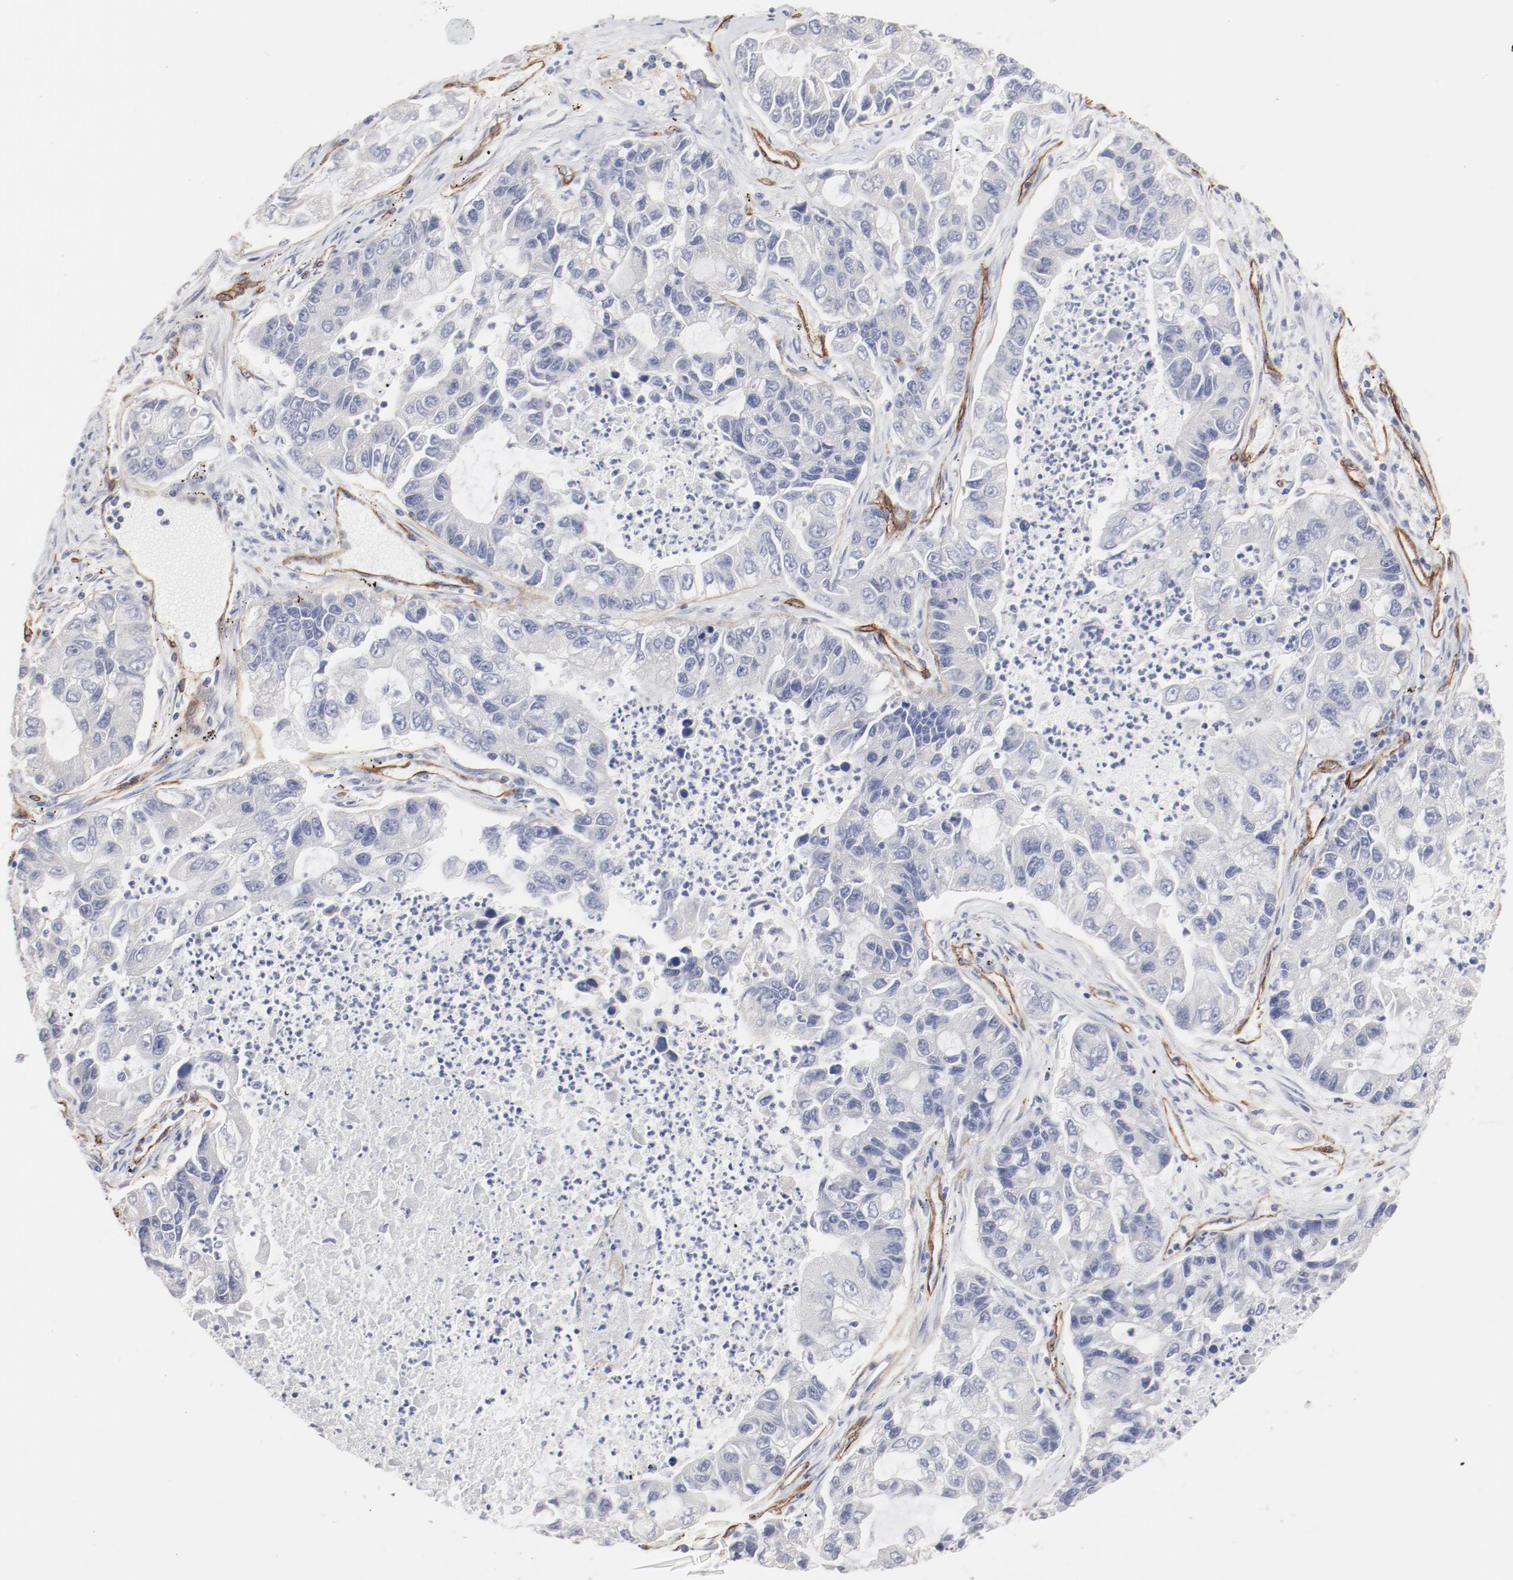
{"staining": {"intensity": "negative", "quantity": "none", "location": "none"}, "tissue": "lung cancer", "cell_type": "Tumor cells", "image_type": "cancer", "snomed": [{"axis": "morphology", "description": "Adenocarcinoma, NOS"}, {"axis": "topography", "description": "Lung"}], "caption": "Immunohistochemistry (IHC) of adenocarcinoma (lung) reveals no staining in tumor cells. The staining is performed using DAB (3,3'-diaminobenzidine) brown chromogen with nuclei counter-stained in using hematoxylin.", "gene": "MAGED4", "patient": {"sex": "female", "age": 51}}